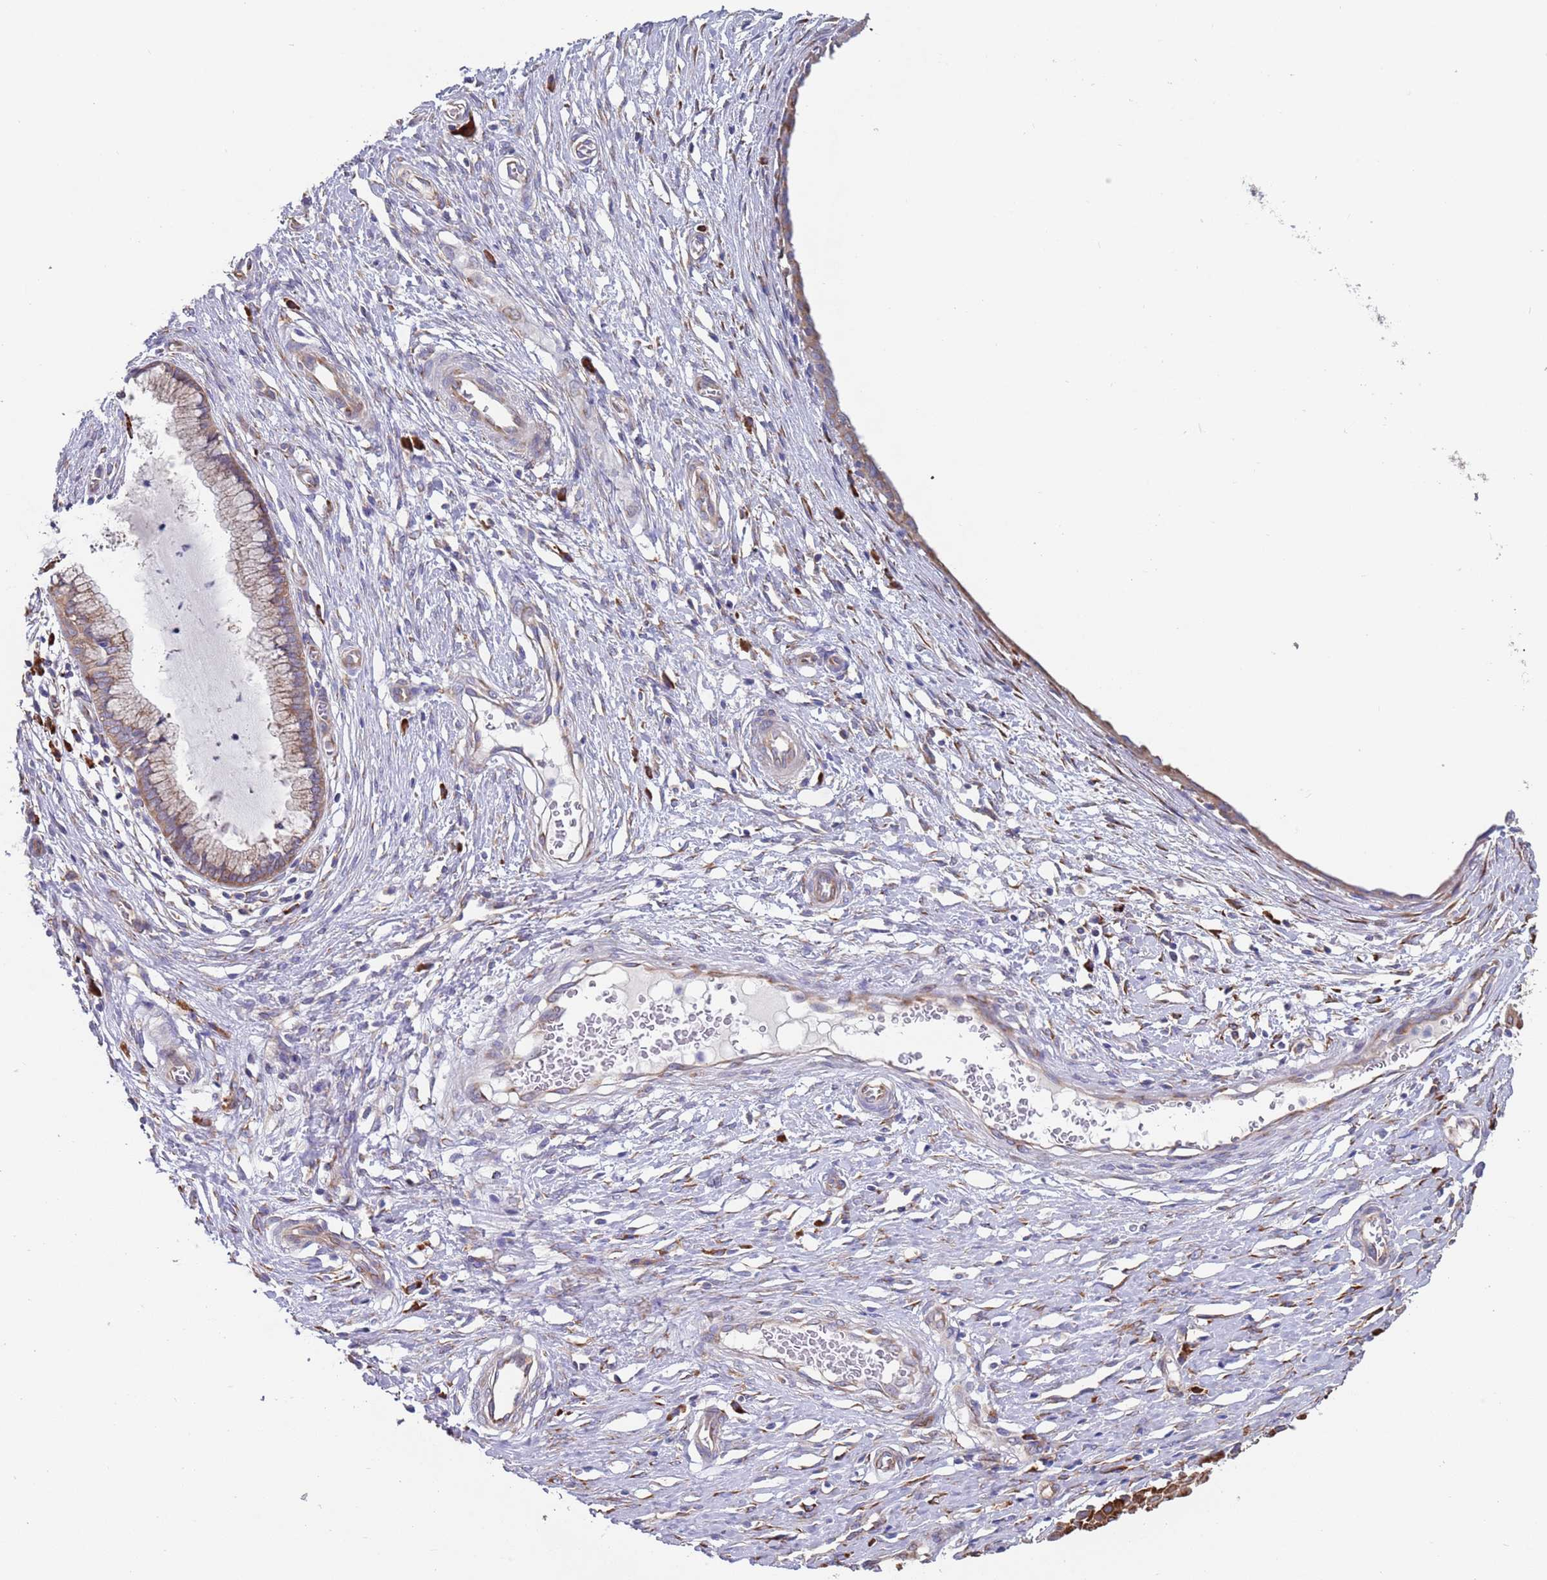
{"staining": {"intensity": "moderate", "quantity": "25%-75%", "location": "cytoplasmic/membranous"}, "tissue": "cervix", "cell_type": "Glandular cells", "image_type": "normal", "snomed": [{"axis": "morphology", "description": "Normal tissue, NOS"}, {"axis": "topography", "description": "Cervix"}], "caption": "This histopathology image shows immunohistochemistry staining of normal cervix, with medium moderate cytoplasmic/membranous positivity in approximately 25%-75% of glandular cells.", "gene": "ENSG00000286098", "patient": {"sex": "female", "age": 55}}